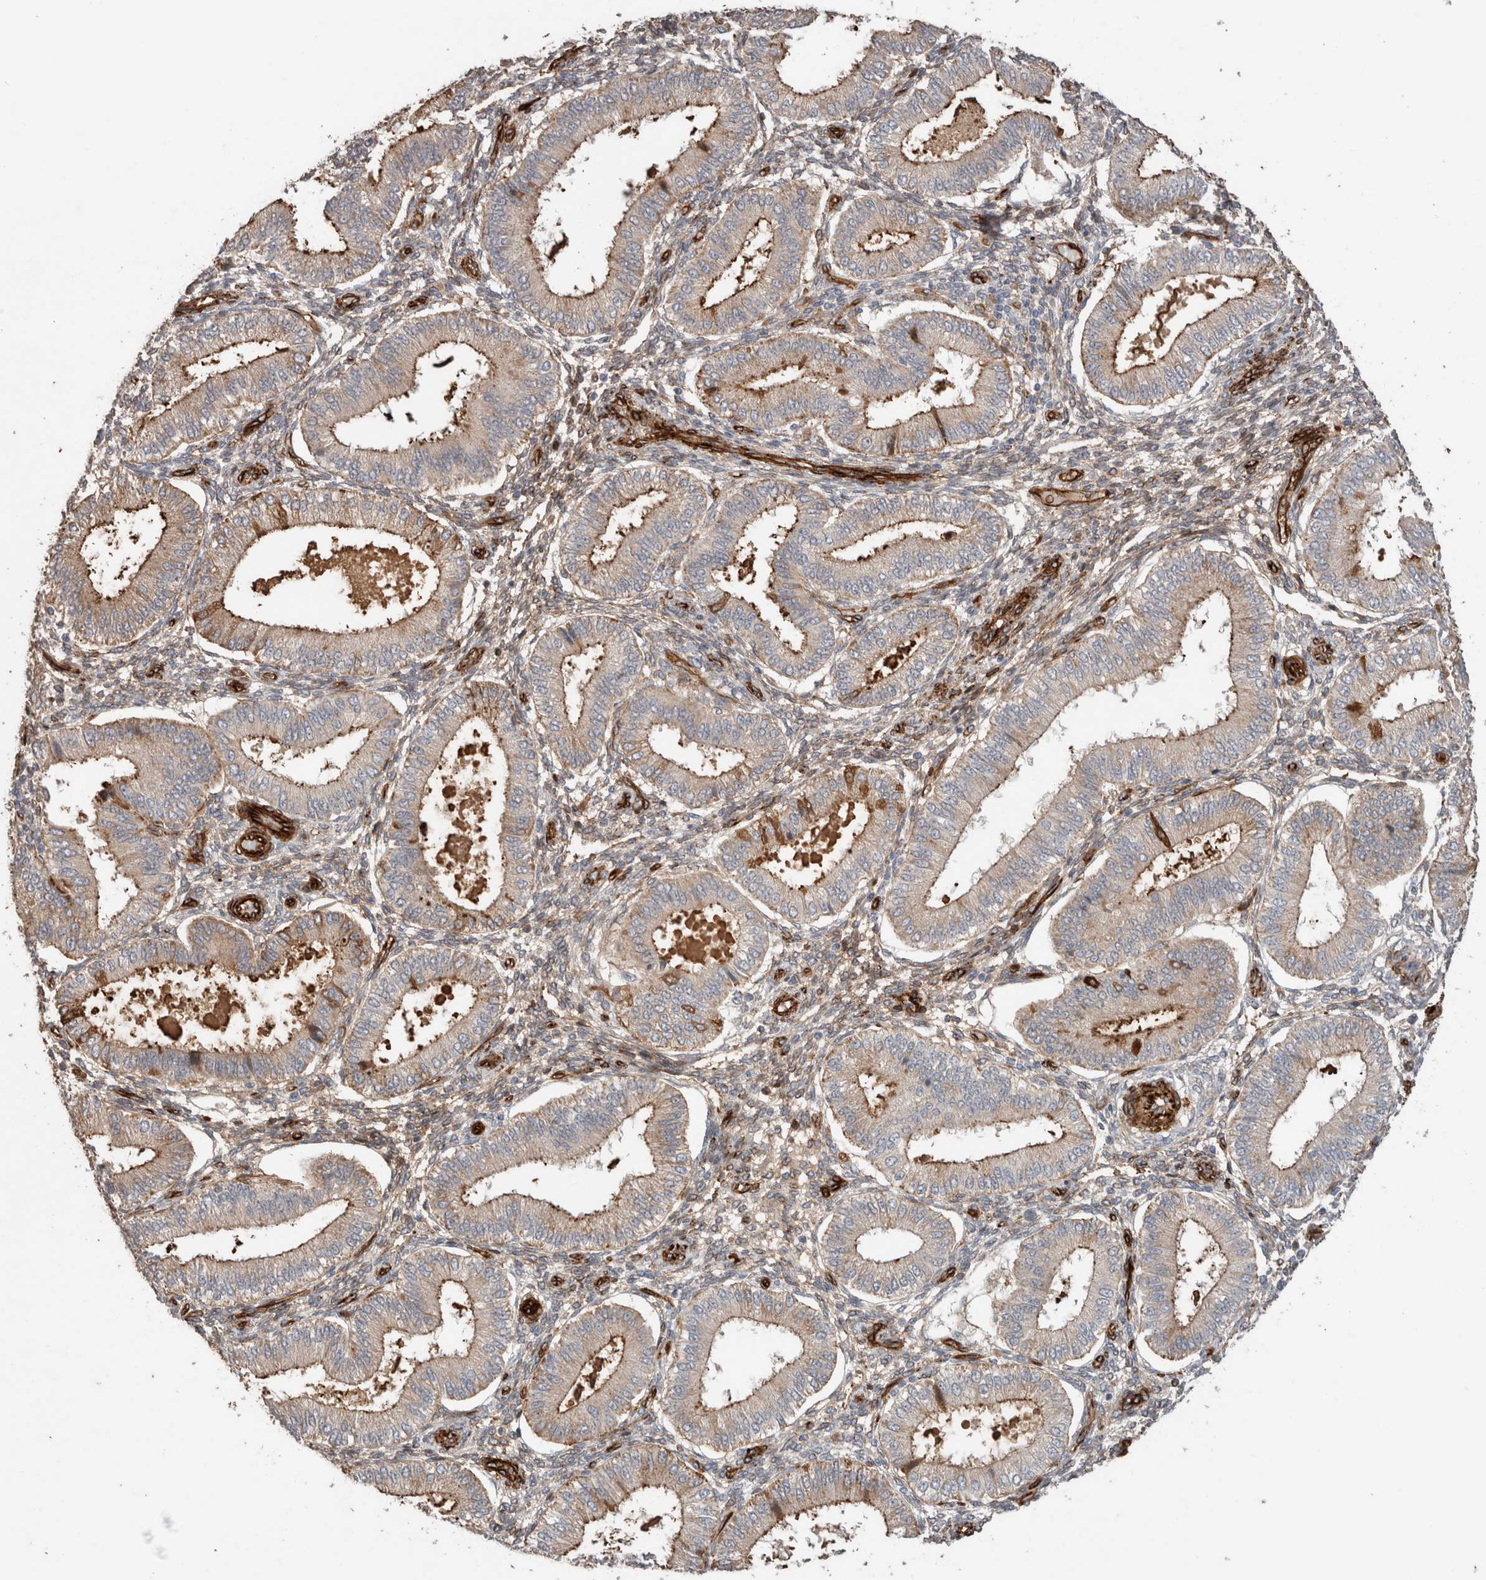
{"staining": {"intensity": "weak", "quantity": ">75%", "location": "cytoplasmic/membranous"}, "tissue": "endometrium", "cell_type": "Cells in endometrial stroma", "image_type": "normal", "snomed": [{"axis": "morphology", "description": "Normal tissue, NOS"}, {"axis": "topography", "description": "Endometrium"}], "caption": "Immunohistochemical staining of unremarkable human endometrium reveals low levels of weak cytoplasmic/membranous expression in approximately >75% of cells in endometrial stroma. The staining is performed using DAB (3,3'-diaminobenzidine) brown chromogen to label protein expression. The nuclei are counter-stained blue using hematoxylin.", "gene": "RAB32", "patient": {"sex": "female", "age": 39}}